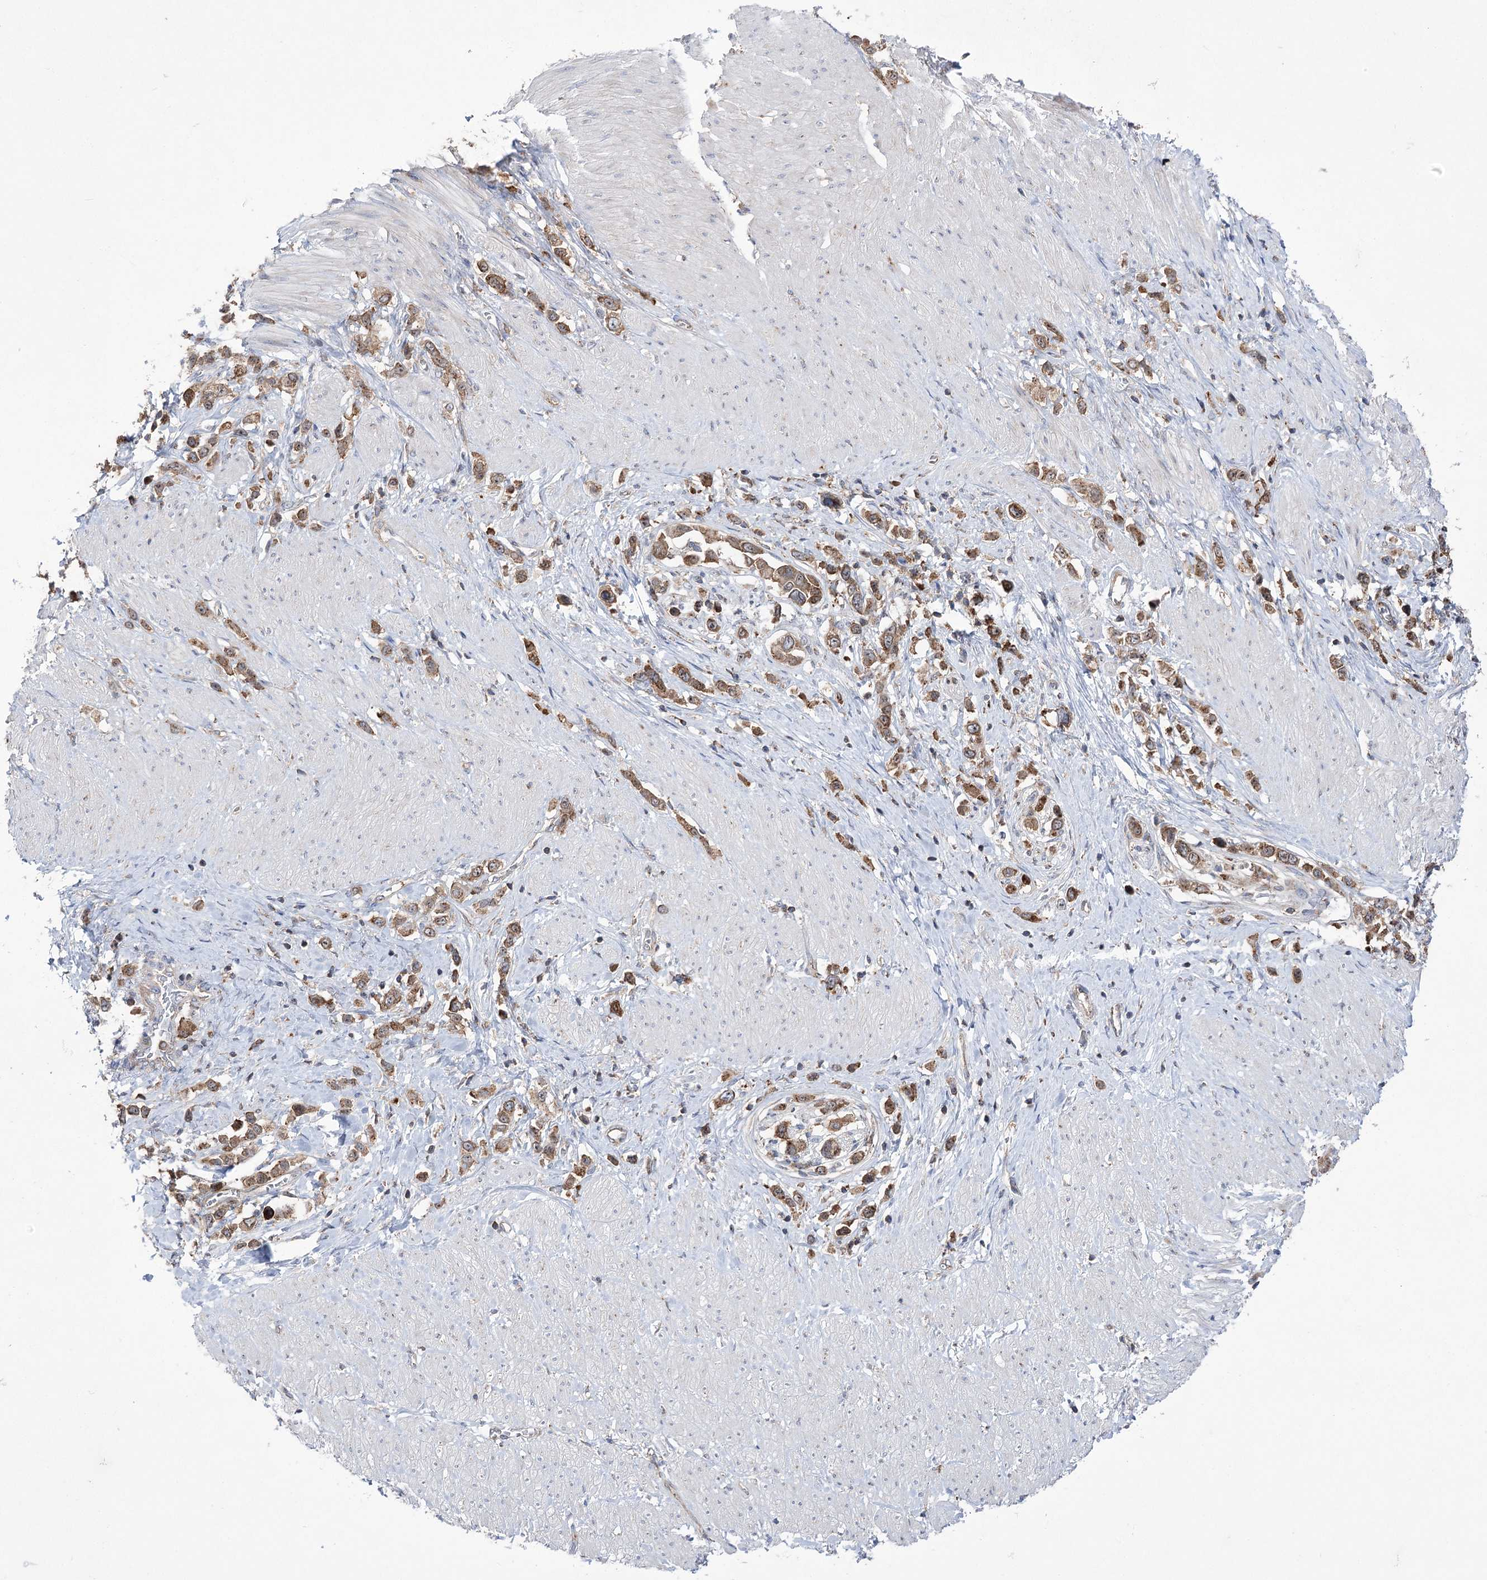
{"staining": {"intensity": "moderate", "quantity": ">75%", "location": "cytoplasmic/membranous"}, "tissue": "stomach cancer", "cell_type": "Tumor cells", "image_type": "cancer", "snomed": [{"axis": "morphology", "description": "Normal tissue, NOS"}, {"axis": "morphology", "description": "Adenocarcinoma, NOS"}, {"axis": "topography", "description": "Stomach, upper"}, {"axis": "topography", "description": "Stomach"}], "caption": "High-power microscopy captured an IHC image of stomach adenocarcinoma, revealing moderate cytoplasmic/membranous staining in approximately >75% of tumor cells.", "gene": "ZNF622", "patient": {"sex": "female", "age": 65}}